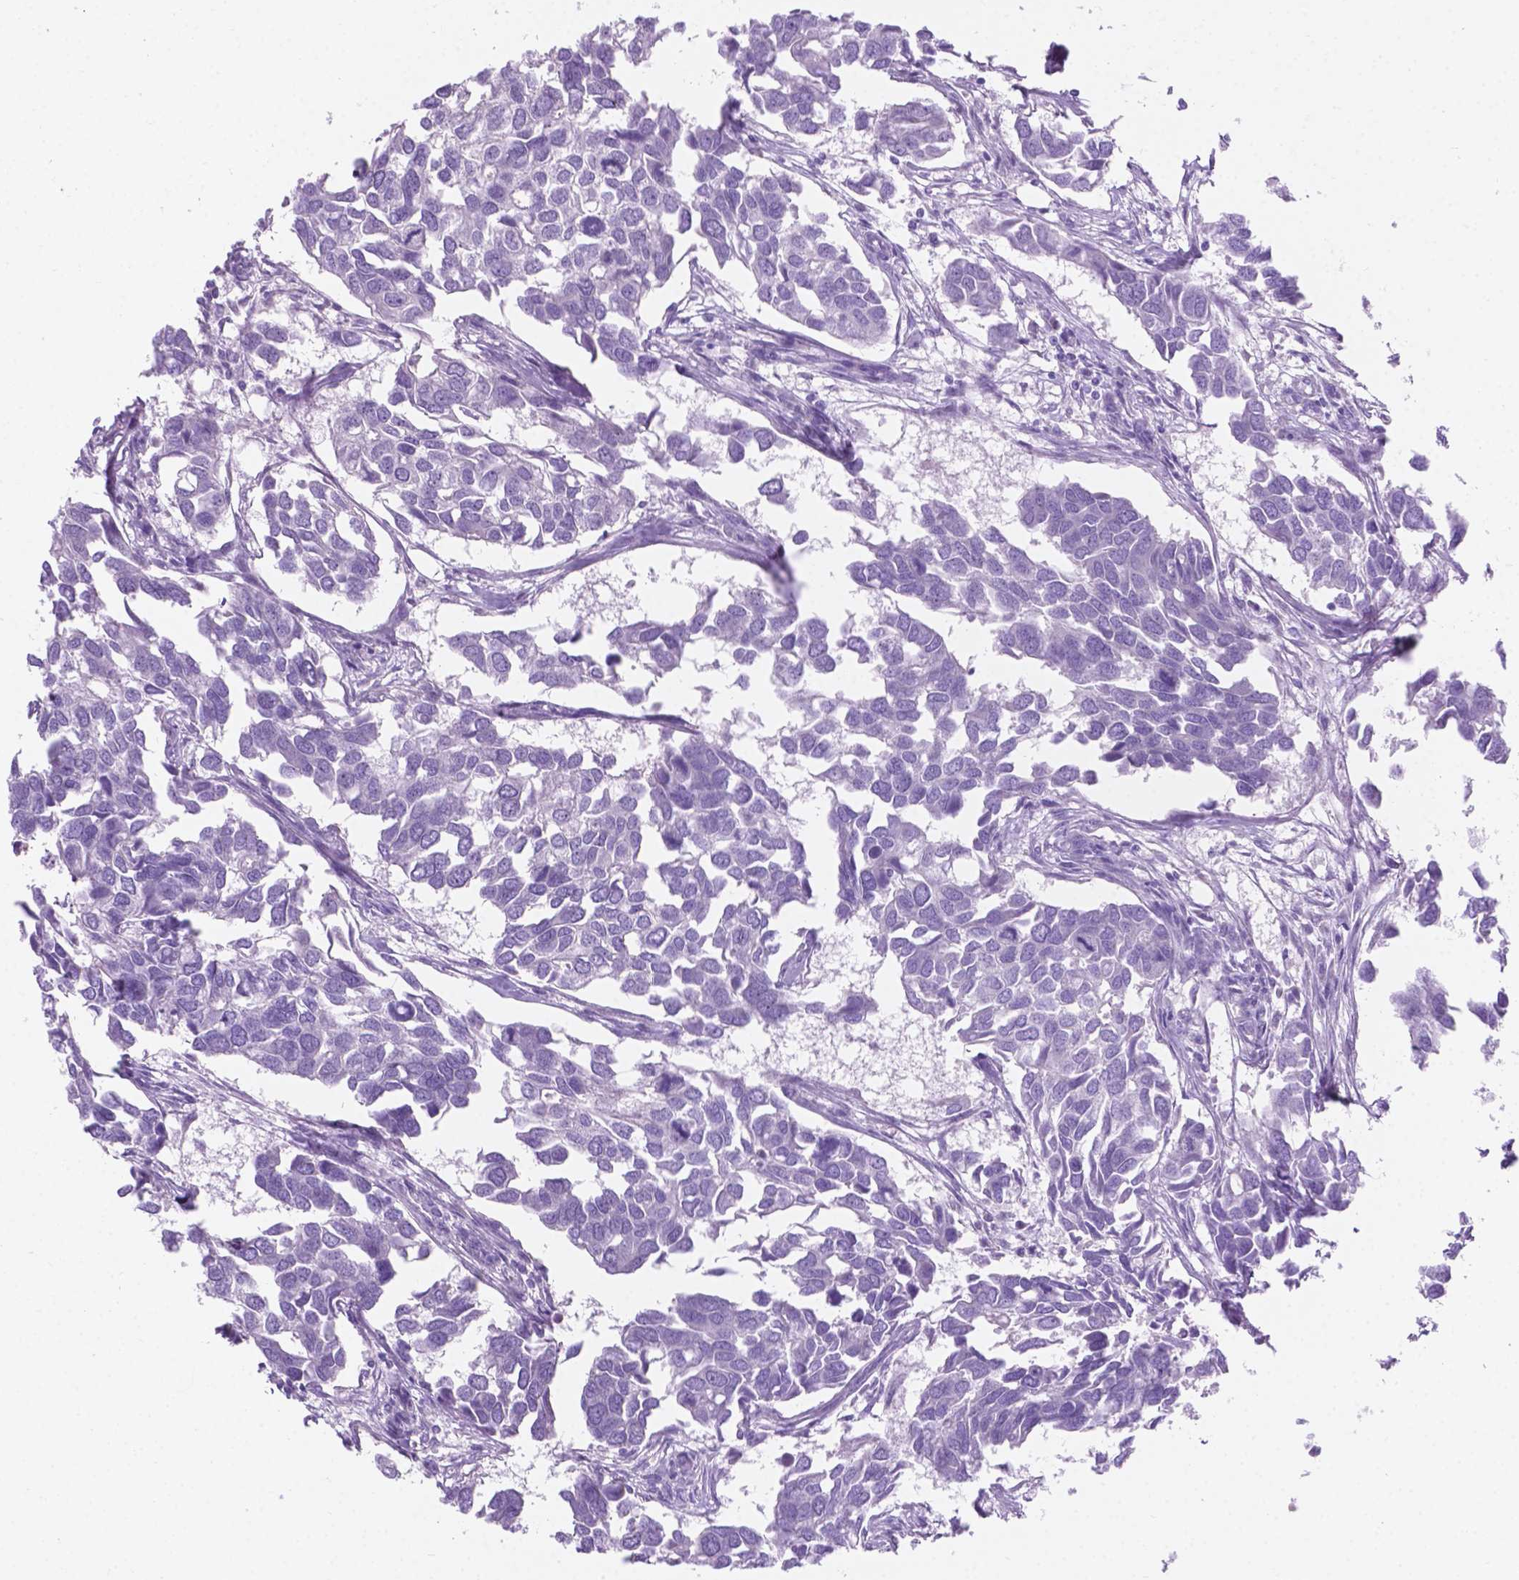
{"staining": {"intensity": "negative", "quantity": "none", "location": "none"}, "tissue": "breast cancer", "cell_type": "Tumor cells", "image_type": "cancer", "snomed": [{"axis": "morphology", "description": "Duct carcinoma"}, {"axis": "topography", "description": "Breast"}], "caption": "Breast cancer (invasive ductal carcinoma) was stained to show a protein in brown. There is no significant expression in tumor cells.", "gene": "GRIN2B", "patient": {"sex": "female", "age": 83}}